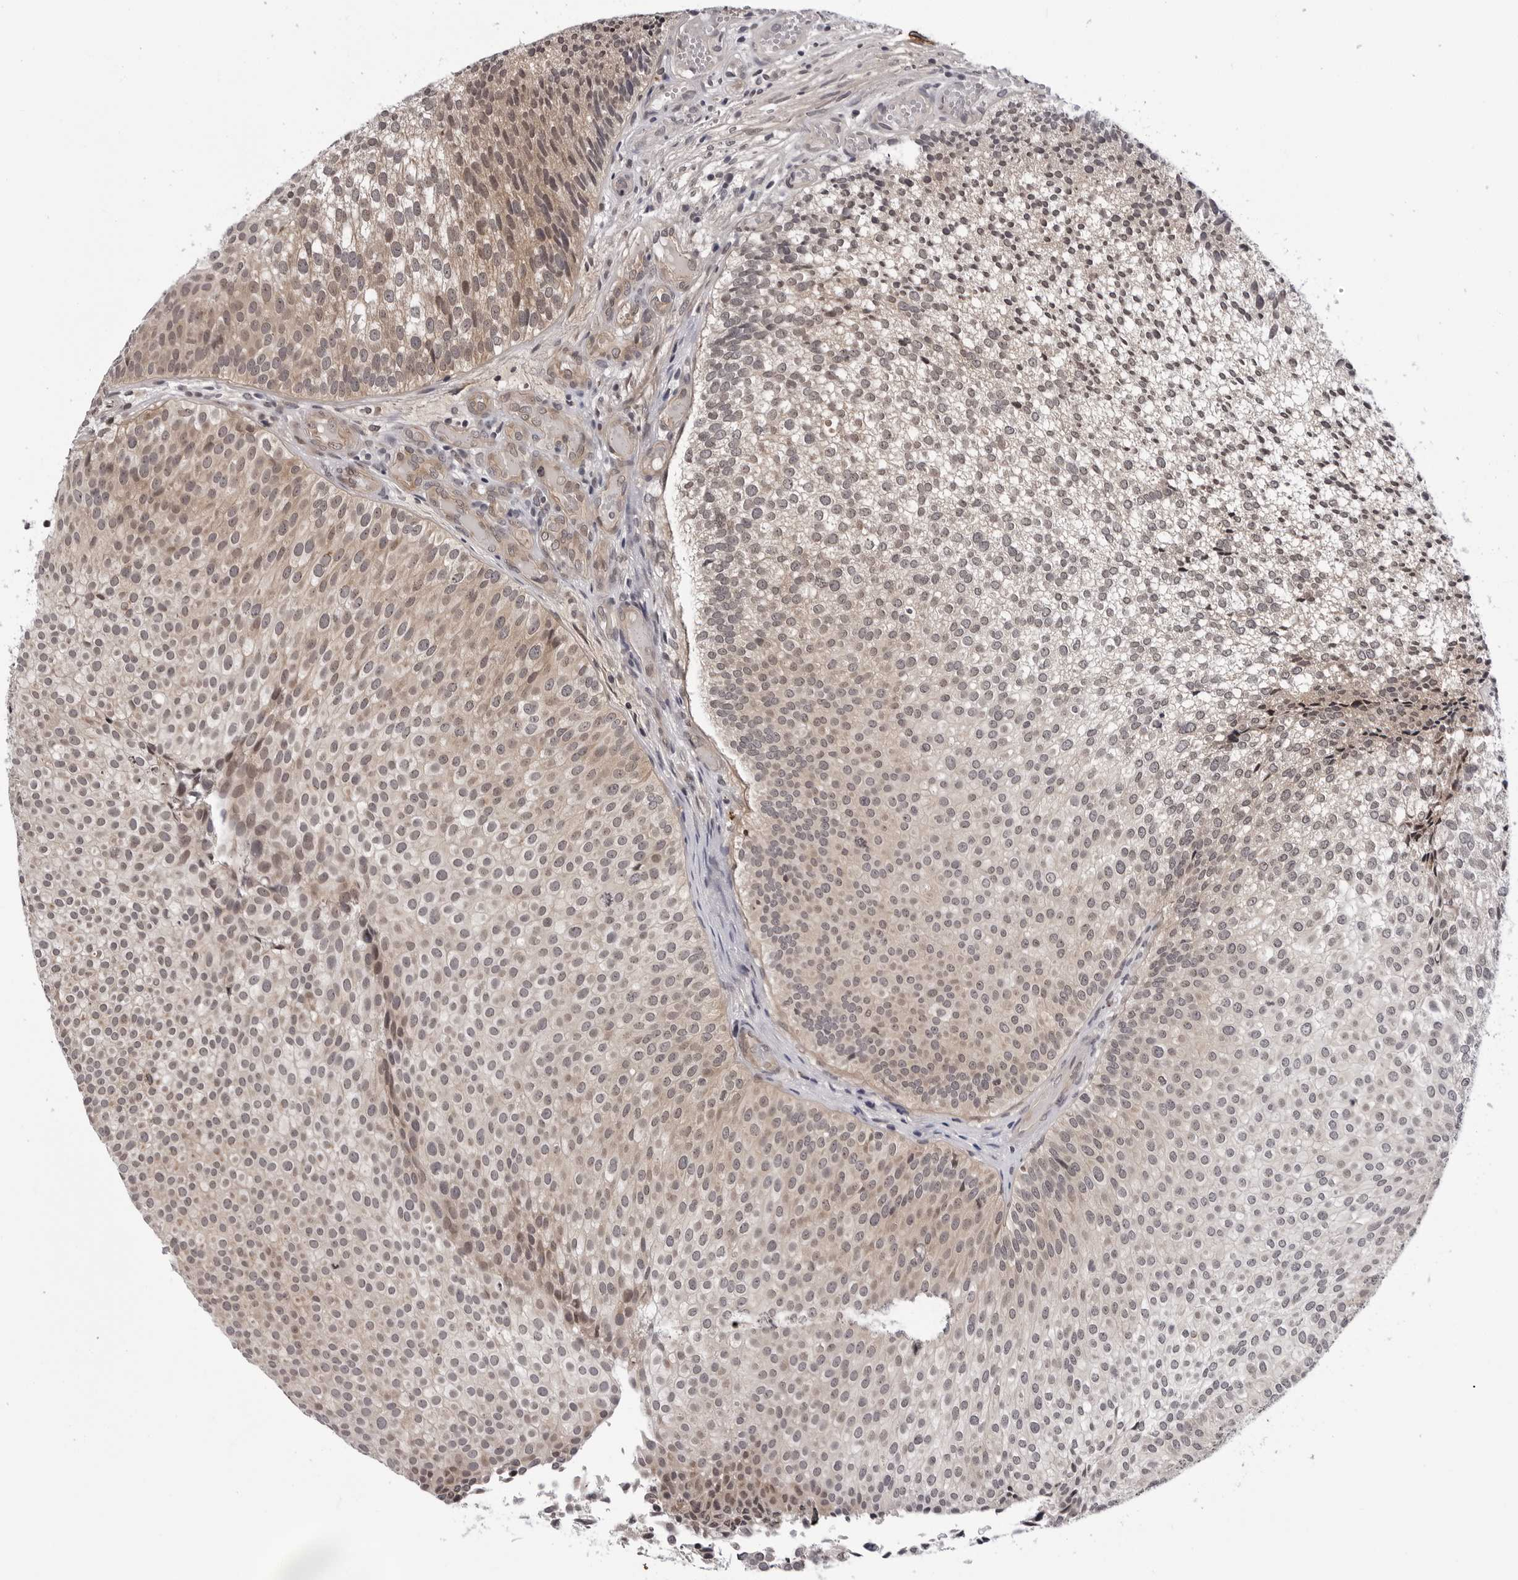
{"staining": {"intensity": "weak", "quantity": ">75%", "location": "cytoplasmic/membranous,nuclear"}, "tissue": "urothelial cancer", "cell_type": "Tumor cells", "image_type": "cancer", "snomed": [{"axis": "morphology", "description": "Urothelial carcinoma, Low grade"}, {"axis": "topography", "description": "Urinary bladder"}], "caption": "Urothelial cancer stained with a protein marker shows weak staining in tumor cells.", "gene": "KIAA1614", "patient": {"sex": "male", "age": 86}}